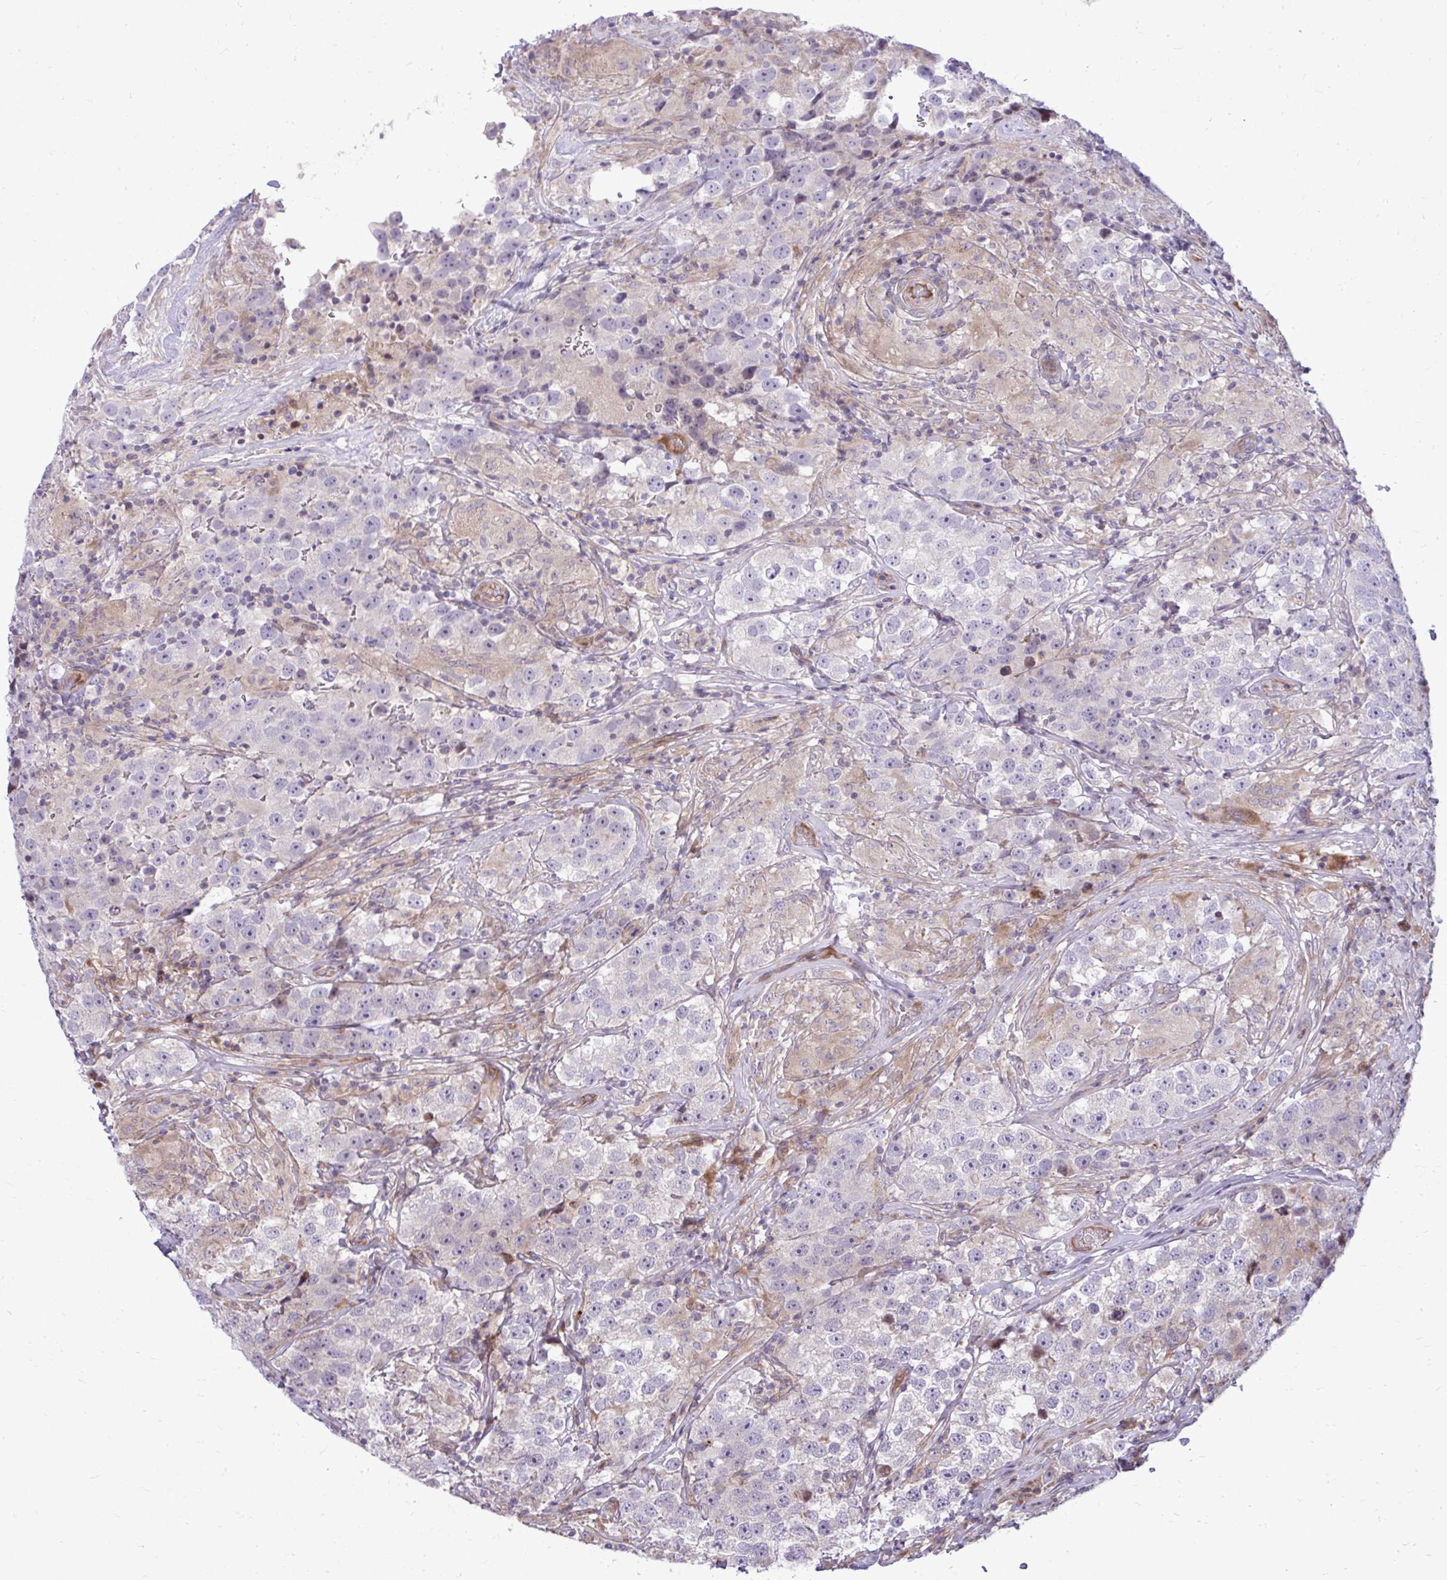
{"staining": {"intensity": "negative", "quantity": "none", "location": "none"}, "tissue": "testis cancer", "cell_type": "Tumor cells", "image_type": "cancer", "snomed": [{"axis": "morphology", "description": "Seminoma, NOS"}, {"axis": "topography", "description": "Testis"}], "caption": "DAB (3,3'-diaminobenzidine) immunohistochemical staining of seminoma (testis) shows no significant positivity in tumor cells.", "gene": "ZSCAN9", "patient": {"sex": "male", "age": 46}}